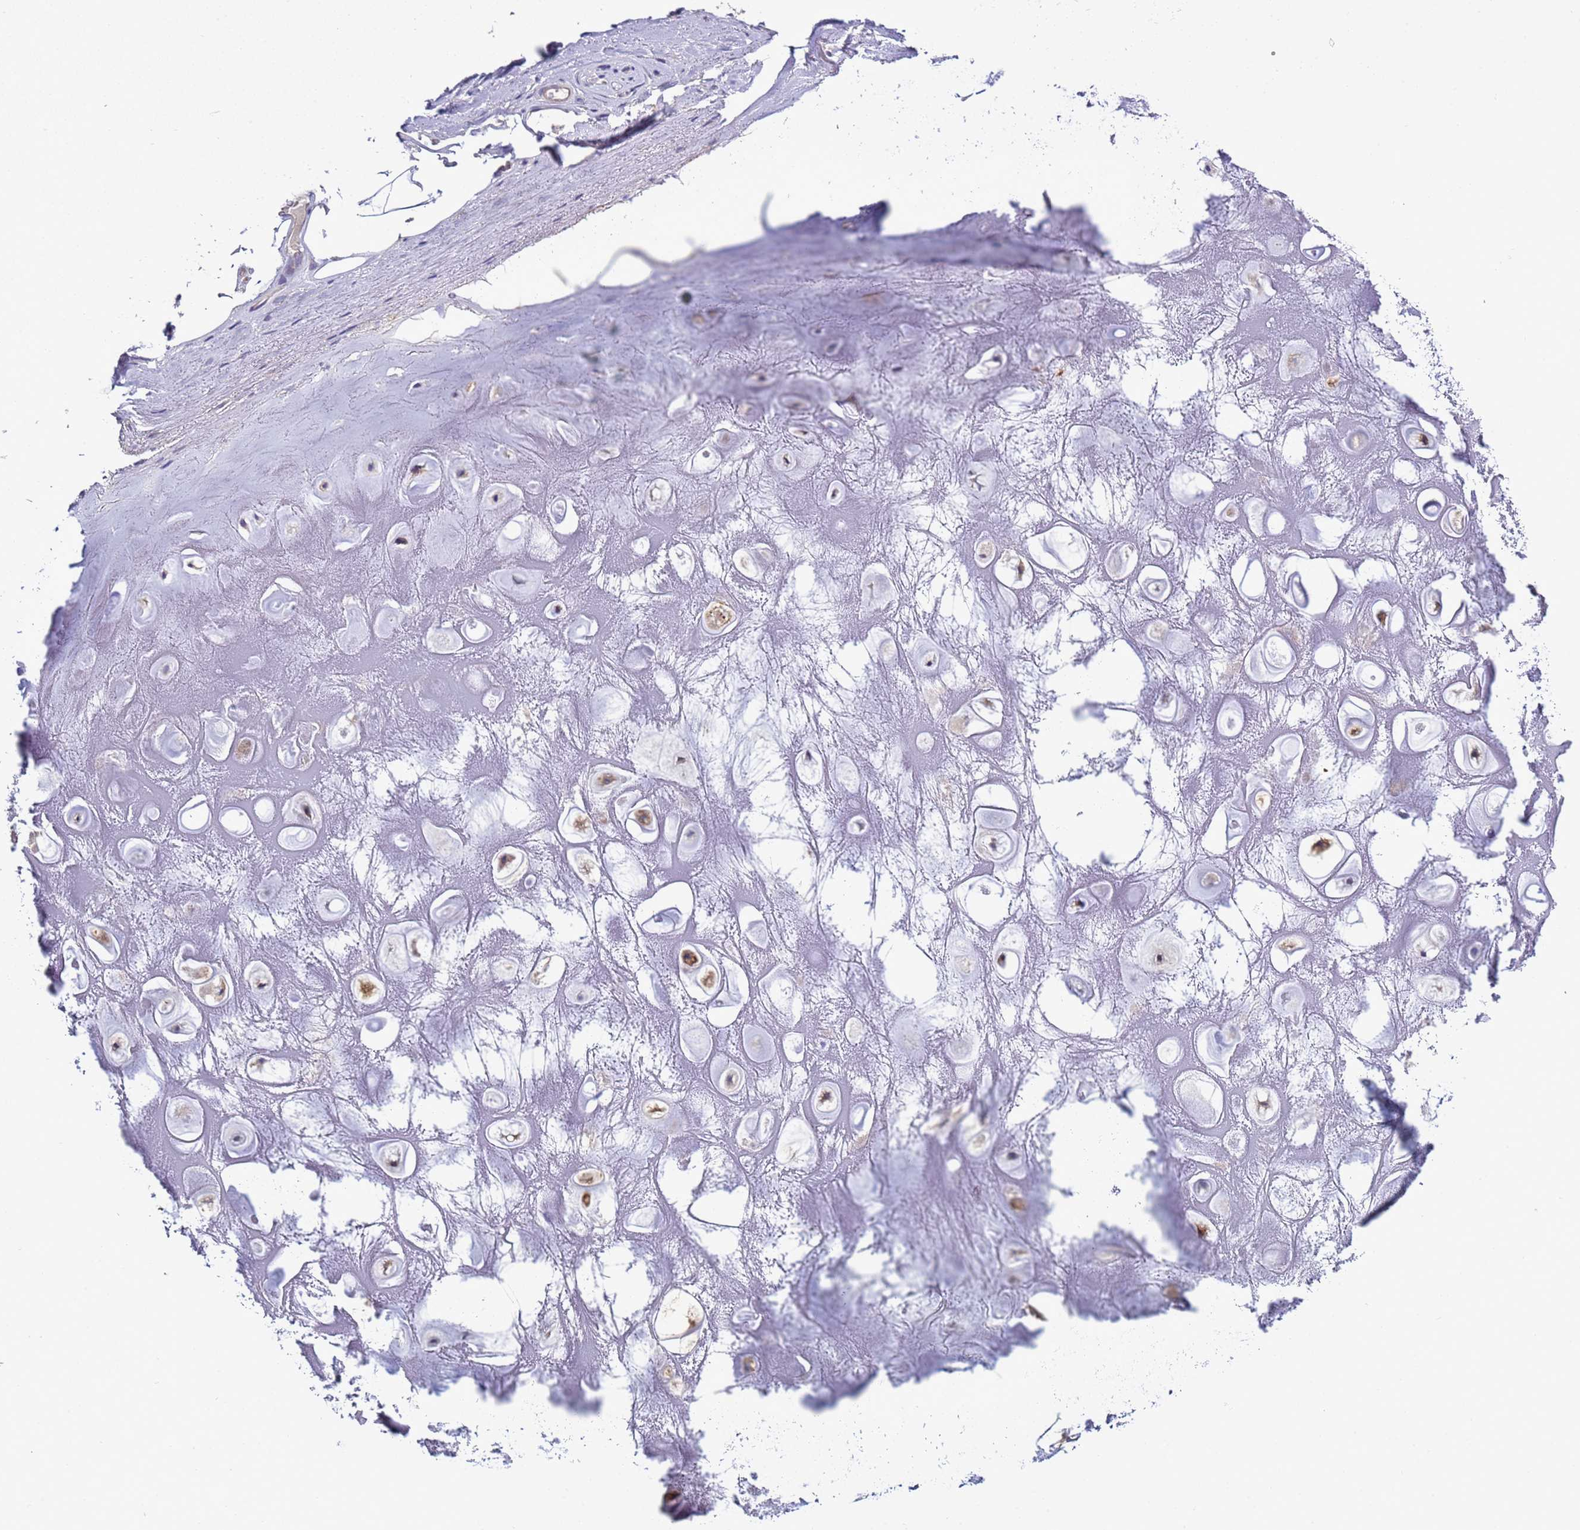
{"staining": {"intensity": "moderate", "quantity": "25%-75%", "location": "nuclear"}, "tissue": "soft tissue", "cell_type": "Chondrocytes", "image_type": "normal", "snomed": [{"axis": "morphology", "description": "Normal tissue, NOS"}, {"axis": "topography", "description": "Cartilage tissue"}], "caption": "High-magnification brightfield microscopy of benign soft tissue stained with DAB (brown) and counterstained with hematoxylin (blue). chondrocytes exhibit moderate nuclear positivity is identified in approximately25%-75% of cells.", "gene": "NAT1", "patient": {"sex": "male", "age": 81}}